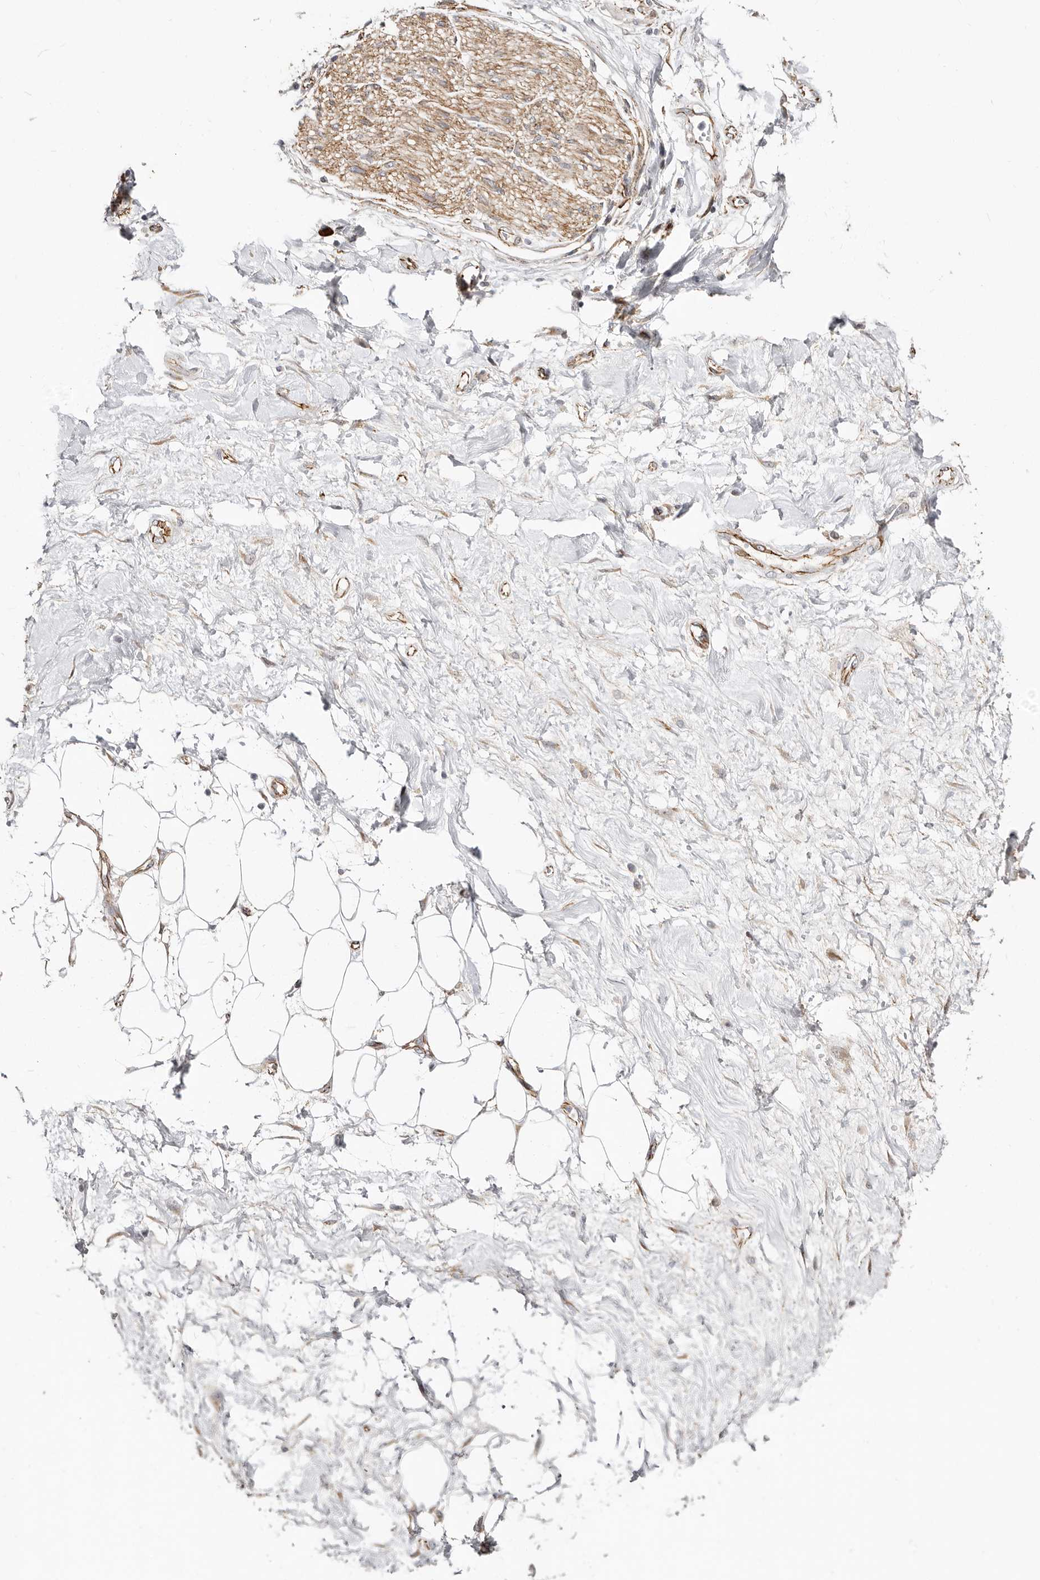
{"staining": {"intensity": "weak", "quantity": ">75%", "location": "cytoplasmic/membranous"}, "tissue": "adipose tissue", "cell_type": "Adipocytes", "image_type": "normal", "snomed": [{"axis": "morphology", "description": "Normal tissue, NOS"}, {"axis": "morphology", "description": "Adenocarcinoma, NOS"}, {"axis": "topography", "description": "Pancreas"}, {"axis": "topography", "description": "Peripheral nerve tissue"}], "caption": "Protein expression analysis of unremarkable adipose tissue exhibits weak cytoplasmic/membranous expression in about >75% of adipocytes.", "gene": "CTNNB1", "patient": {"sex": "male", "age": 59}}